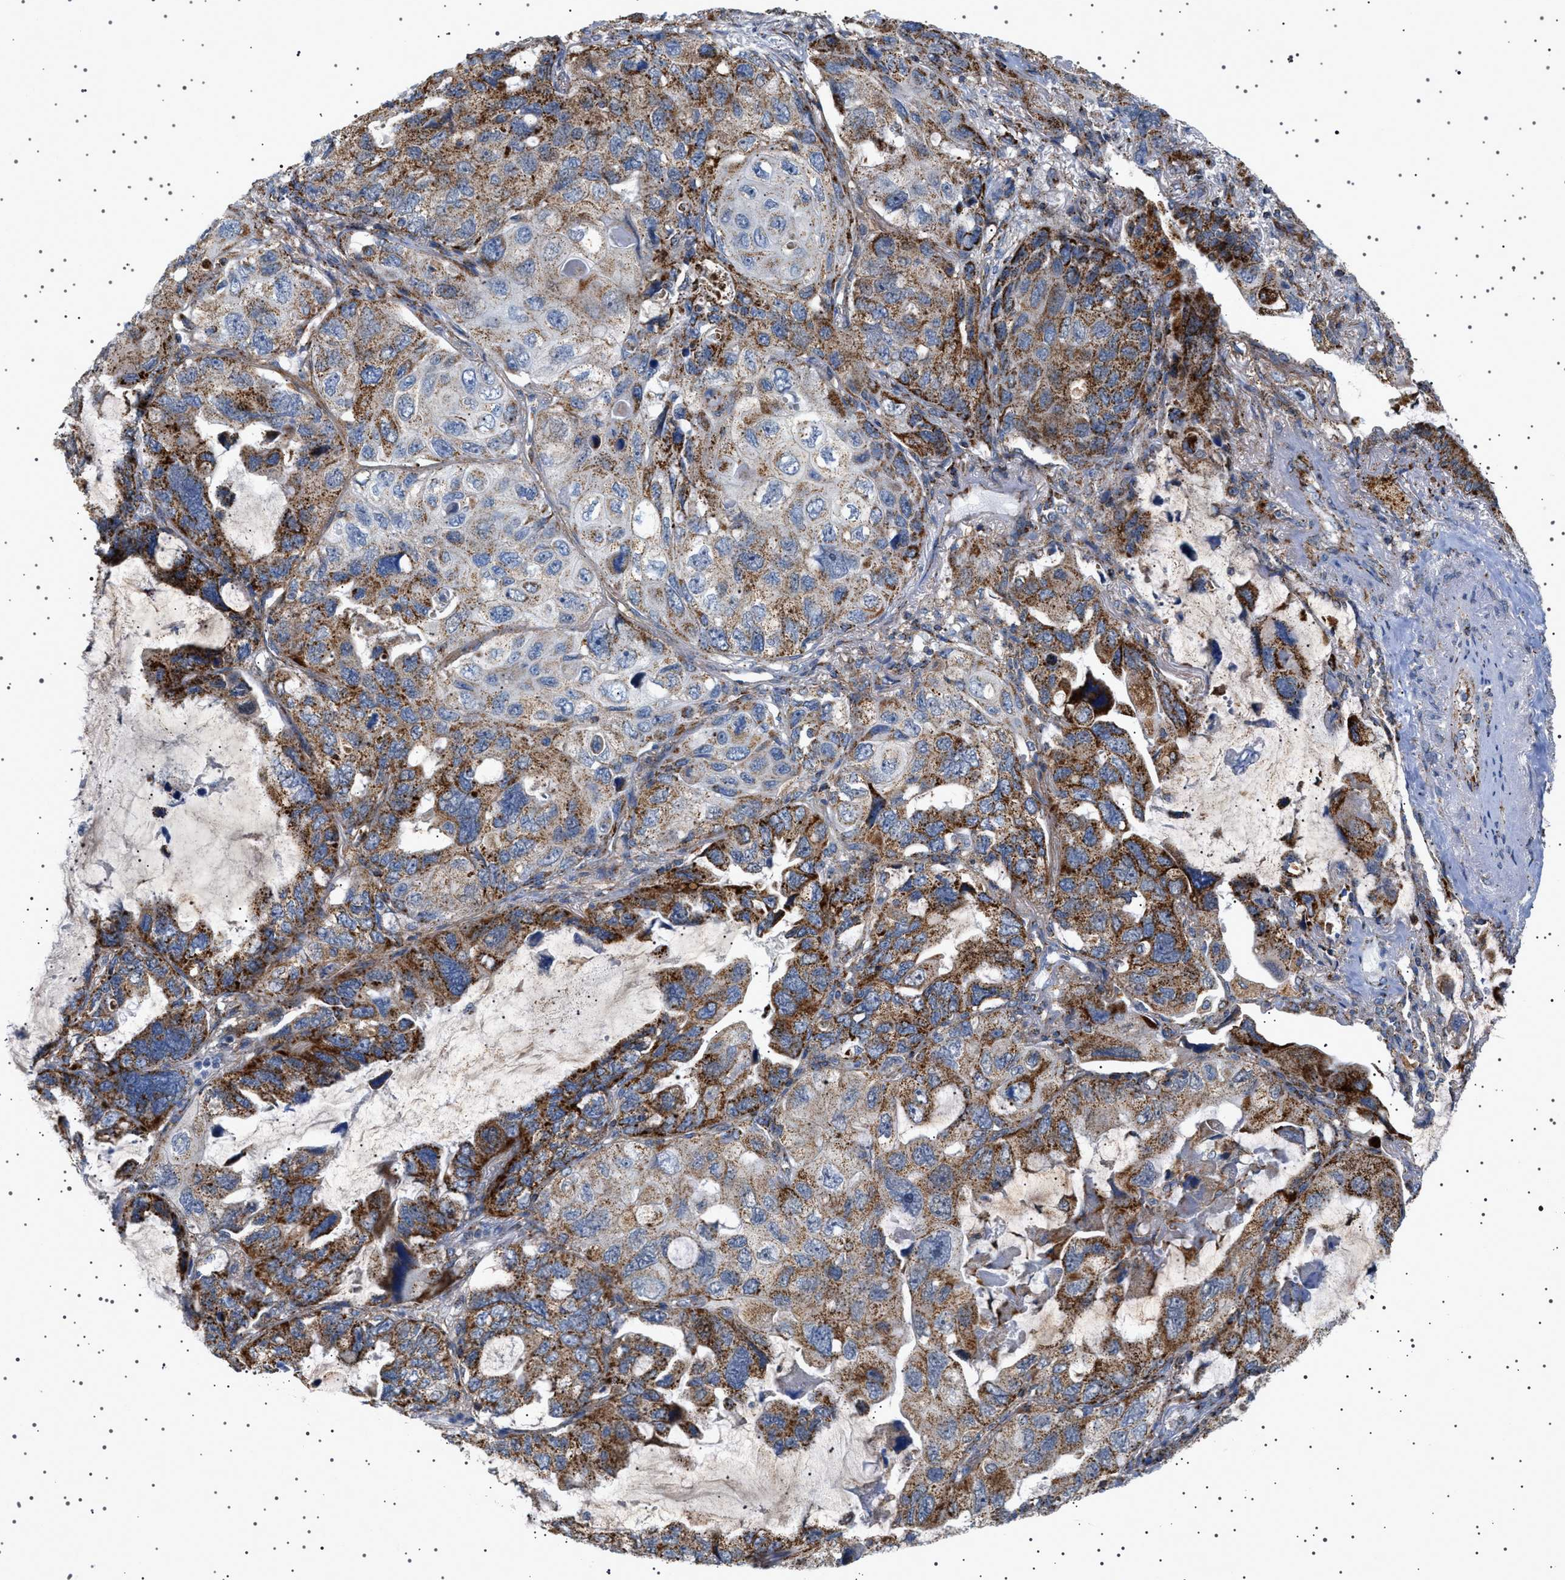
{"staining": {"intensity": "strong", "quantity": "25%-75%", "location": "cytoplasmic/membranous"}, "tissue": "lung cancer", "cell_type": "Tumor cells", "image_type": "cancer", "snomed": [{"axis": "morphology", "description": "Squamous cell carcinoma, NOS"}, {"axis": "topography", "description": "Lung"}], "caption": "Human squamous cell carcinoma (lung) stained with a protein marker displays strong staining in tumor cells.", "gene": "UBXN8", "patient": {"sex": "female", "age": 73}}